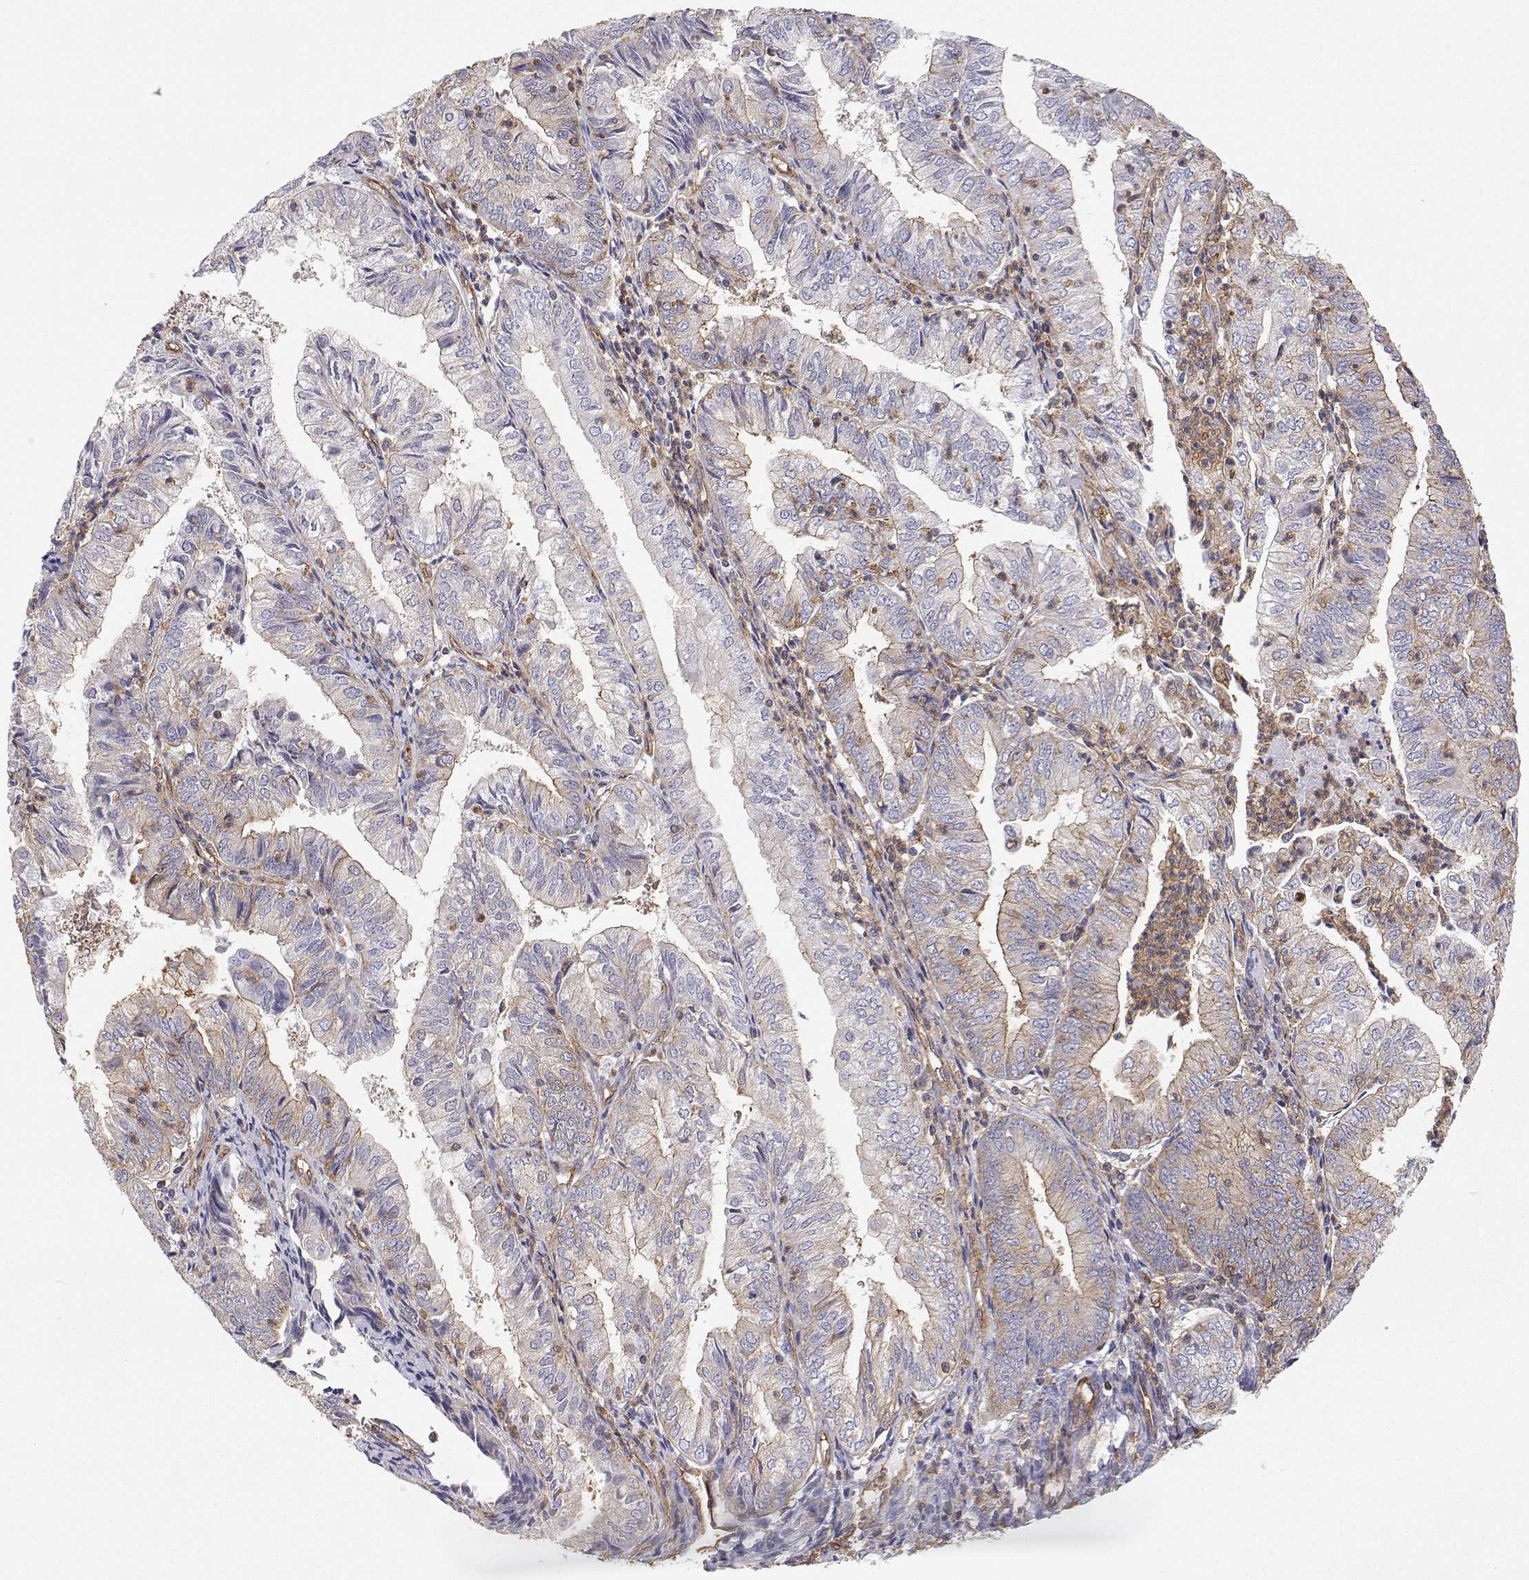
{"staining": {"intensity": "weak", "quantity": "<25%", "location": "cytoplasmic/membranous"}, "tissue": "endometrial cancer", "cell_type": "Tumor cells", "image_type": "cancer", "snomed": [{"axis": "morphology", "description": "Adenocarcinoma, NOS"}, {"axis": "topography", "description": "Endometrium"}], "caption": "Image shows no protein expression in tumor cells of endometrial cancer tissue.", "gene": "MYH9", "patient": {"sex": "female", "age": 55}}